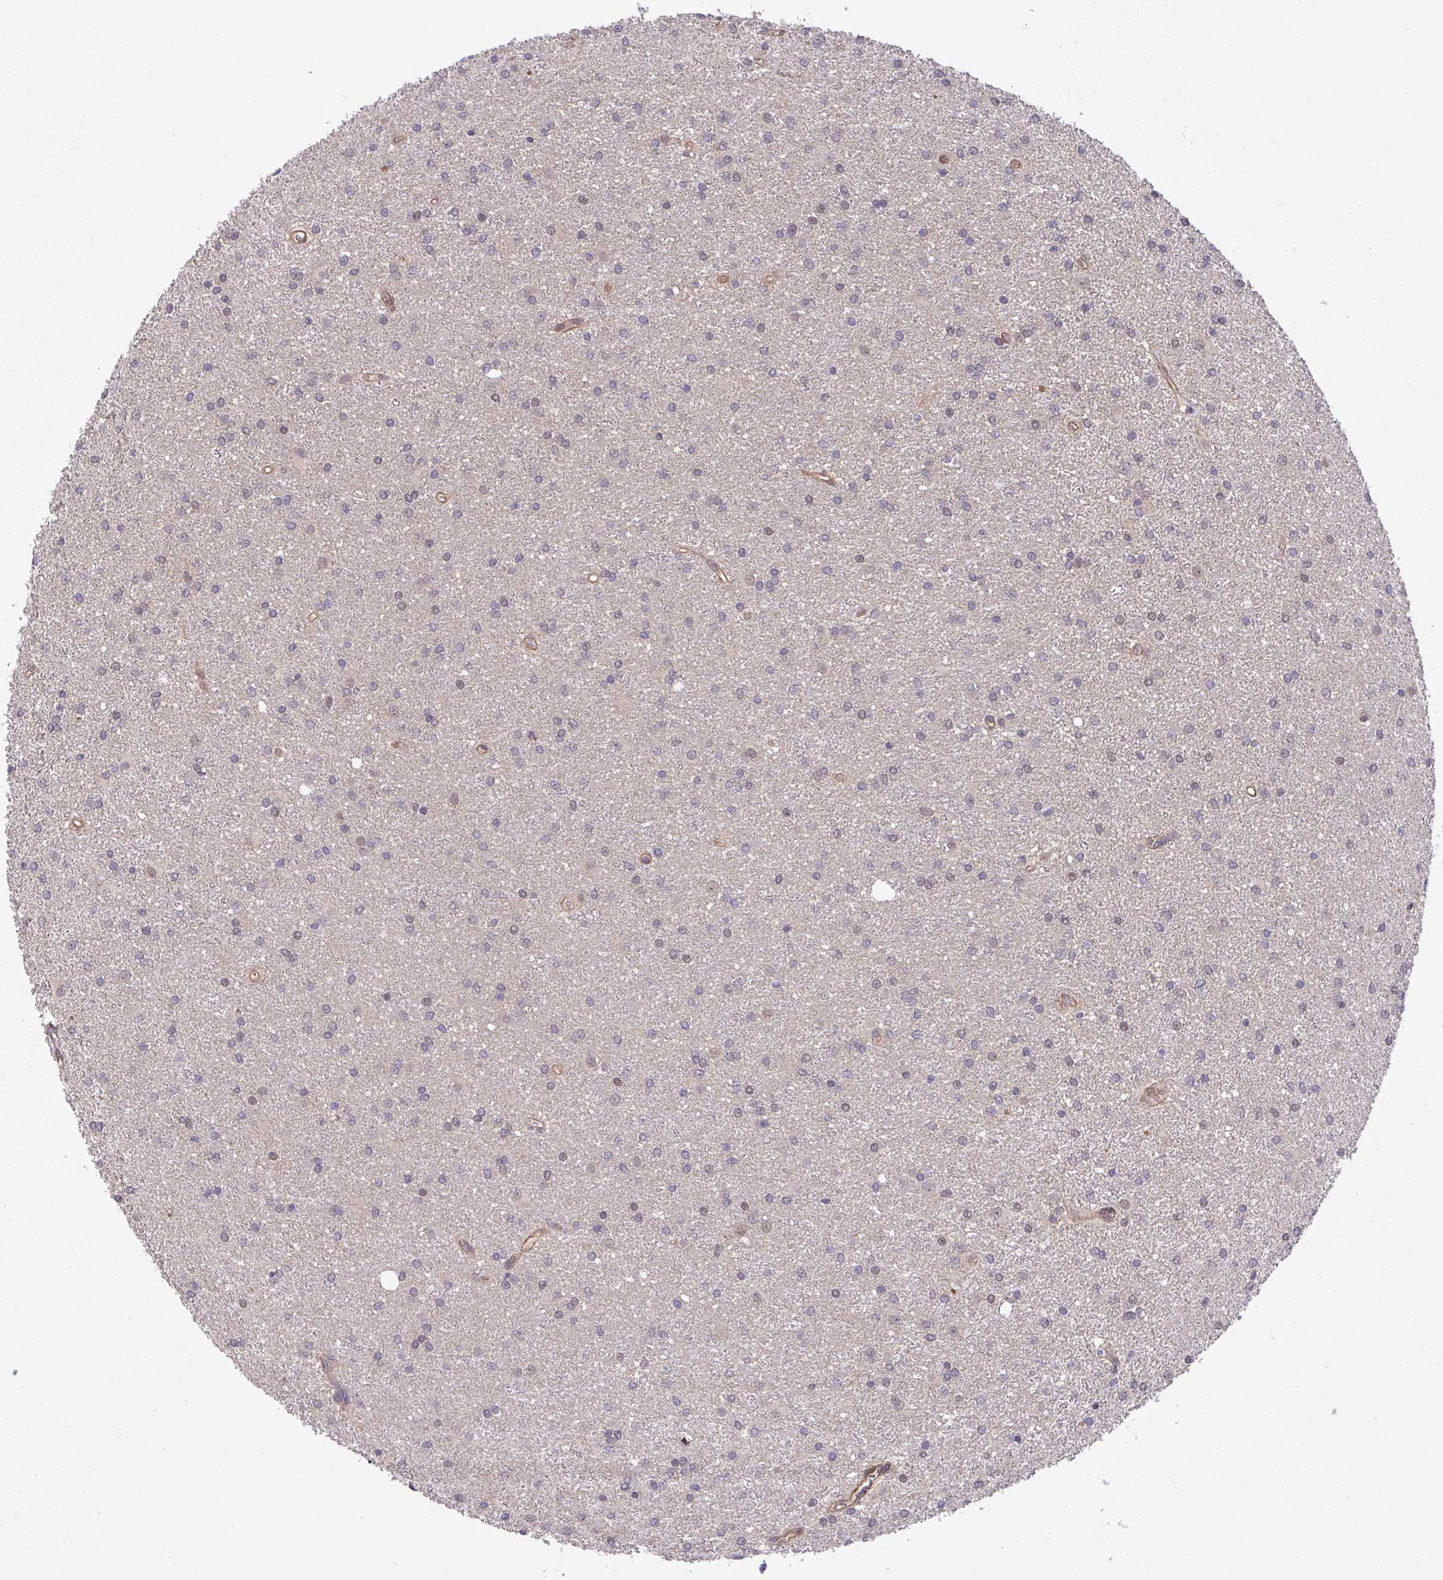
{"staining": {"intensity": "negative", "quantity": "none", "location": "none"}, "tissue": "glioma", "cell_type": "Tumor cells", "image_type": "cancer", "snomed": [{"axis": "morphology", "description": "Glioma, malignant, High grade"}, {"axis": "topography", "description": "Brain"}], "caption": "IHC histopathology image of neoplastic tissue: glioma stained with DAB (3,3'-diaminobenzidine) shows no significant protein expression in tumor cells.", "gene": "ZNF696", "patient": {"sex": "female", "age": 50}}